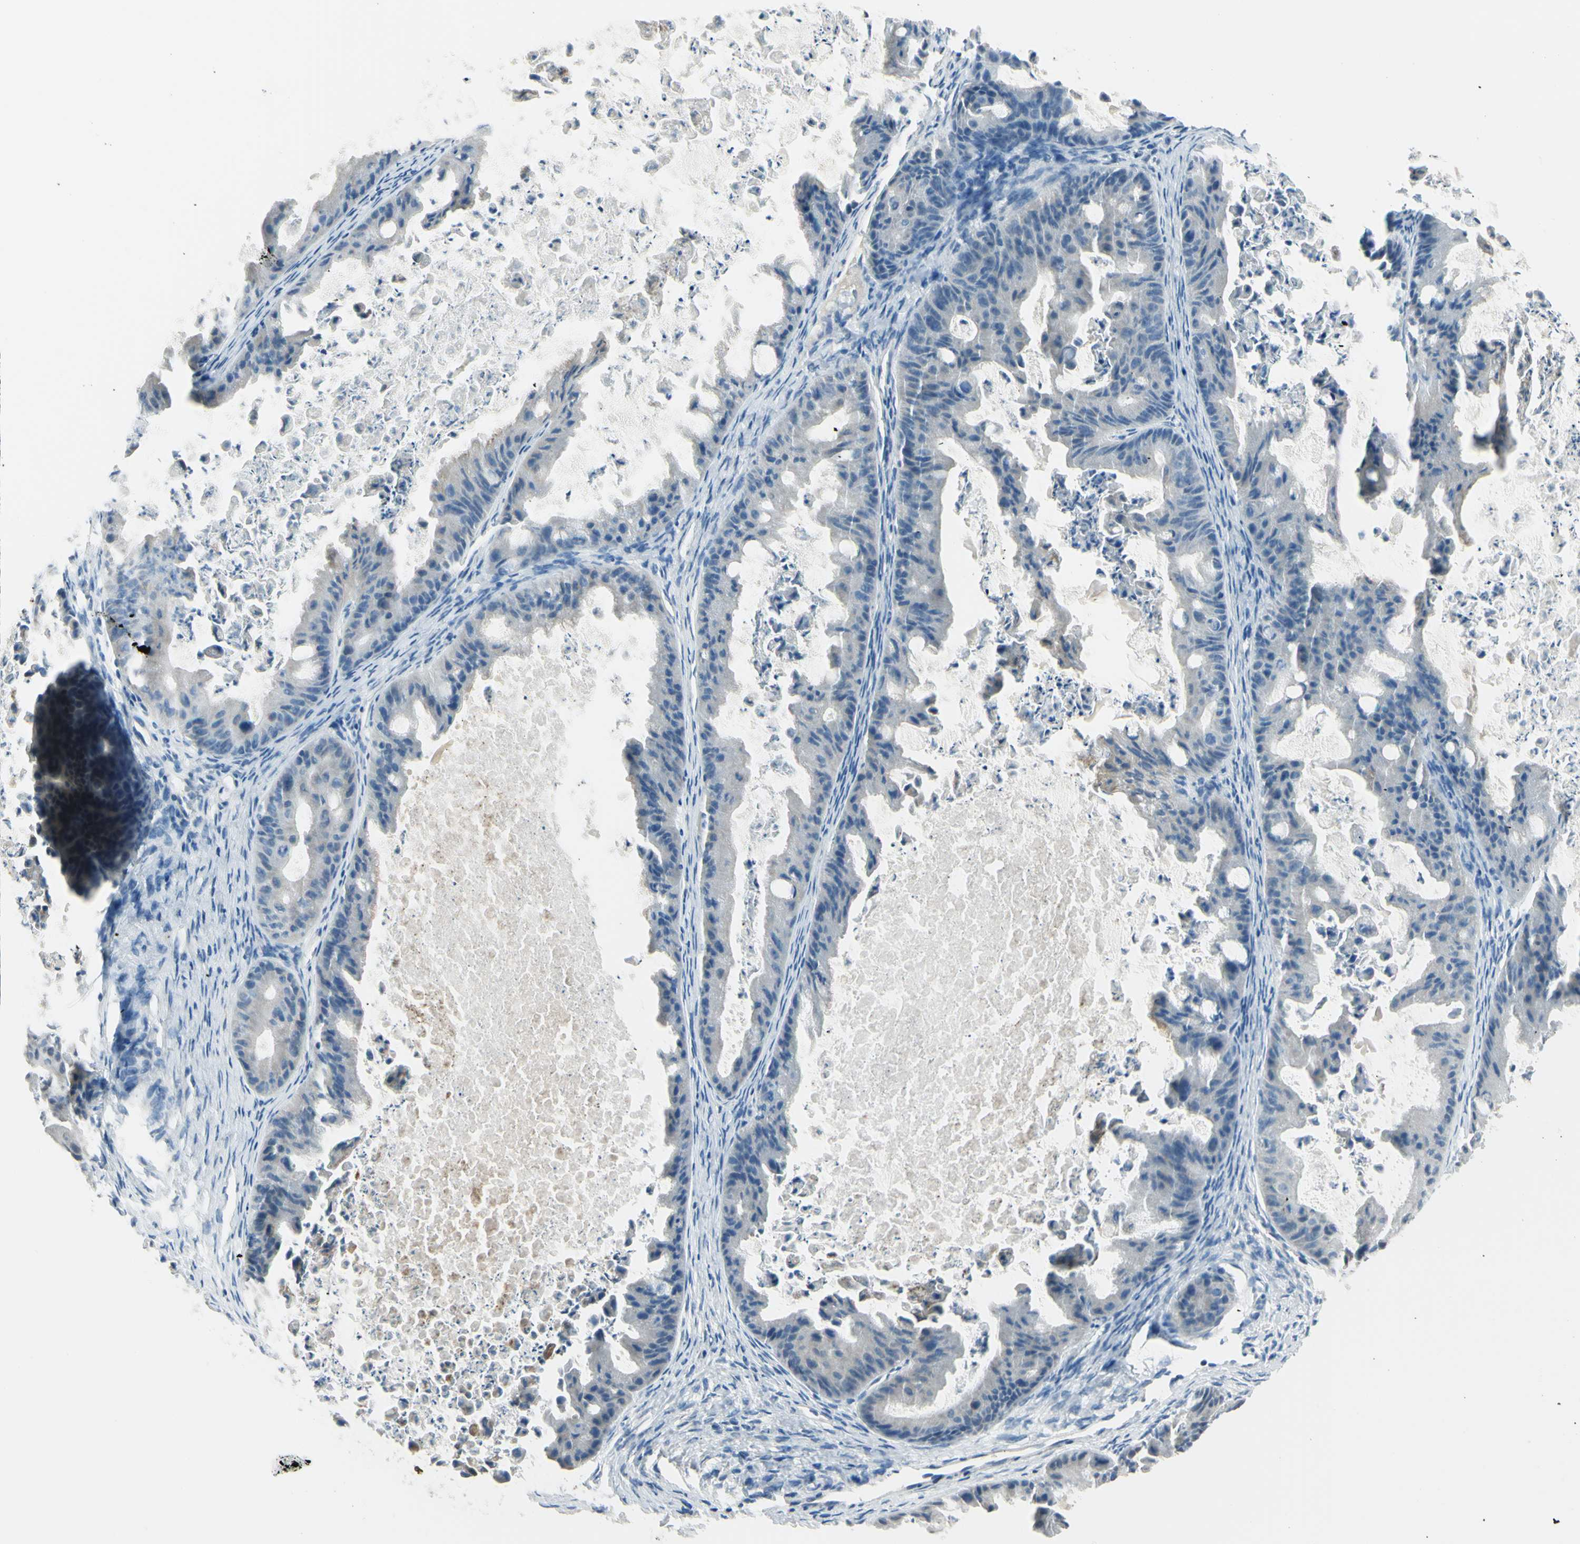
{"staining": {"intensity": "negative", "quantity": "none", "location": "none"}, "tissue": "ovarian cancer", "cell_type": "Tumor cells", "image_type": "cancer", "snomed": [{"axis": "morphology", "description": "Cystadenocarcinoma, mucinous, NOS"}, {"axis": "topography", "description": "Ovary"}], "caption": "This is an immunohistochemistry photomicrograph of human ovarian cancer (mucinous cystadenocarcinoma). There is no staining in tumor cells.", "gene": "DLG4", "patient": {"sex": "female", "age": 37}}